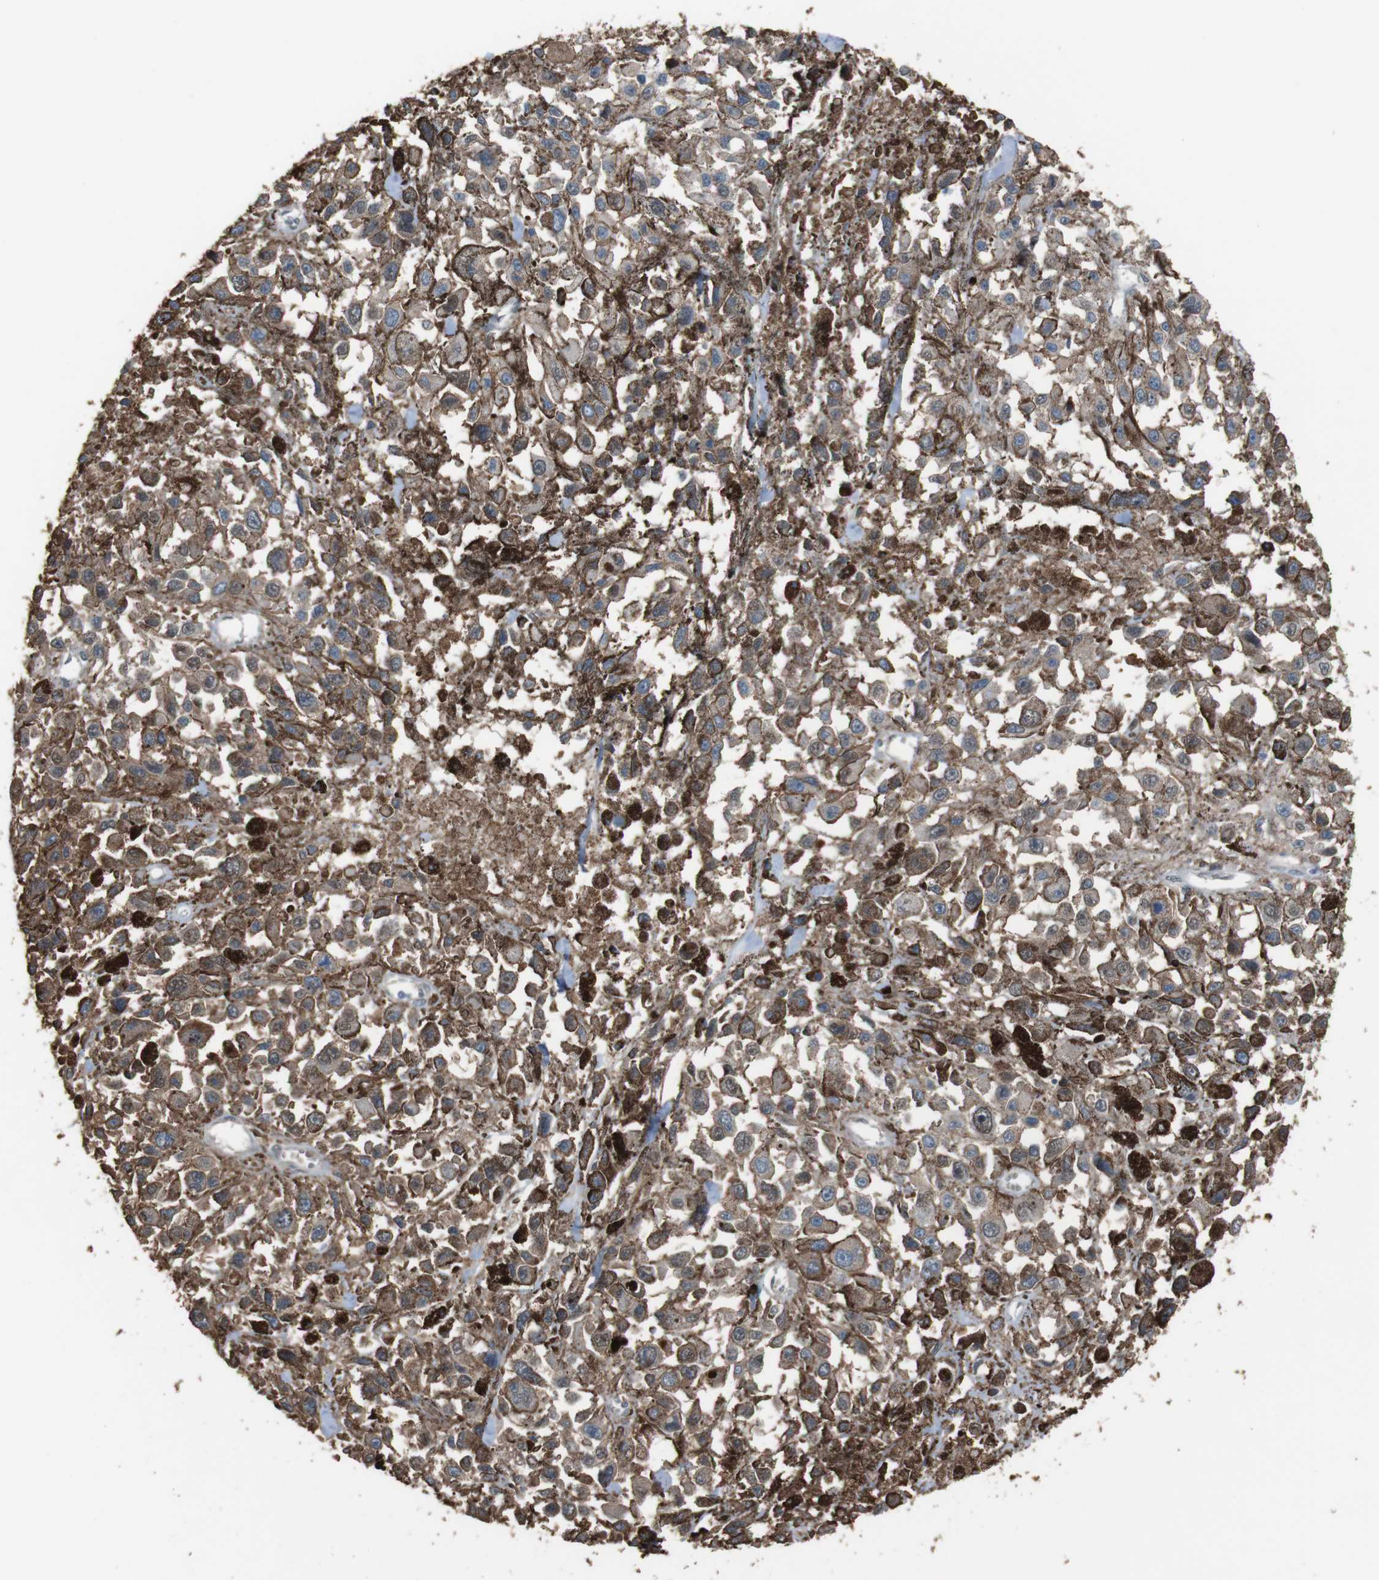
{"staining": {"intensity": "moderate", "quantity": "25%-75%", "location": "cytoplasmic/membranous"}, "tissue": "melanoma", "cell_type": "Tumor cells", "image_type": "cancer", "snomed": [{"axis": "morphology", "description": "Malignant melanoma, Metastatic site"}, {"axis": "topography", "description": "Lymph node"}], "caption": "This is an image of IHC staining of melanoma, which shows moderate positivity in the cytoplasmic/membranous of tumor cells.", "gene": "ATP2B1", "patient": {"sex": "male", "age": 59}}